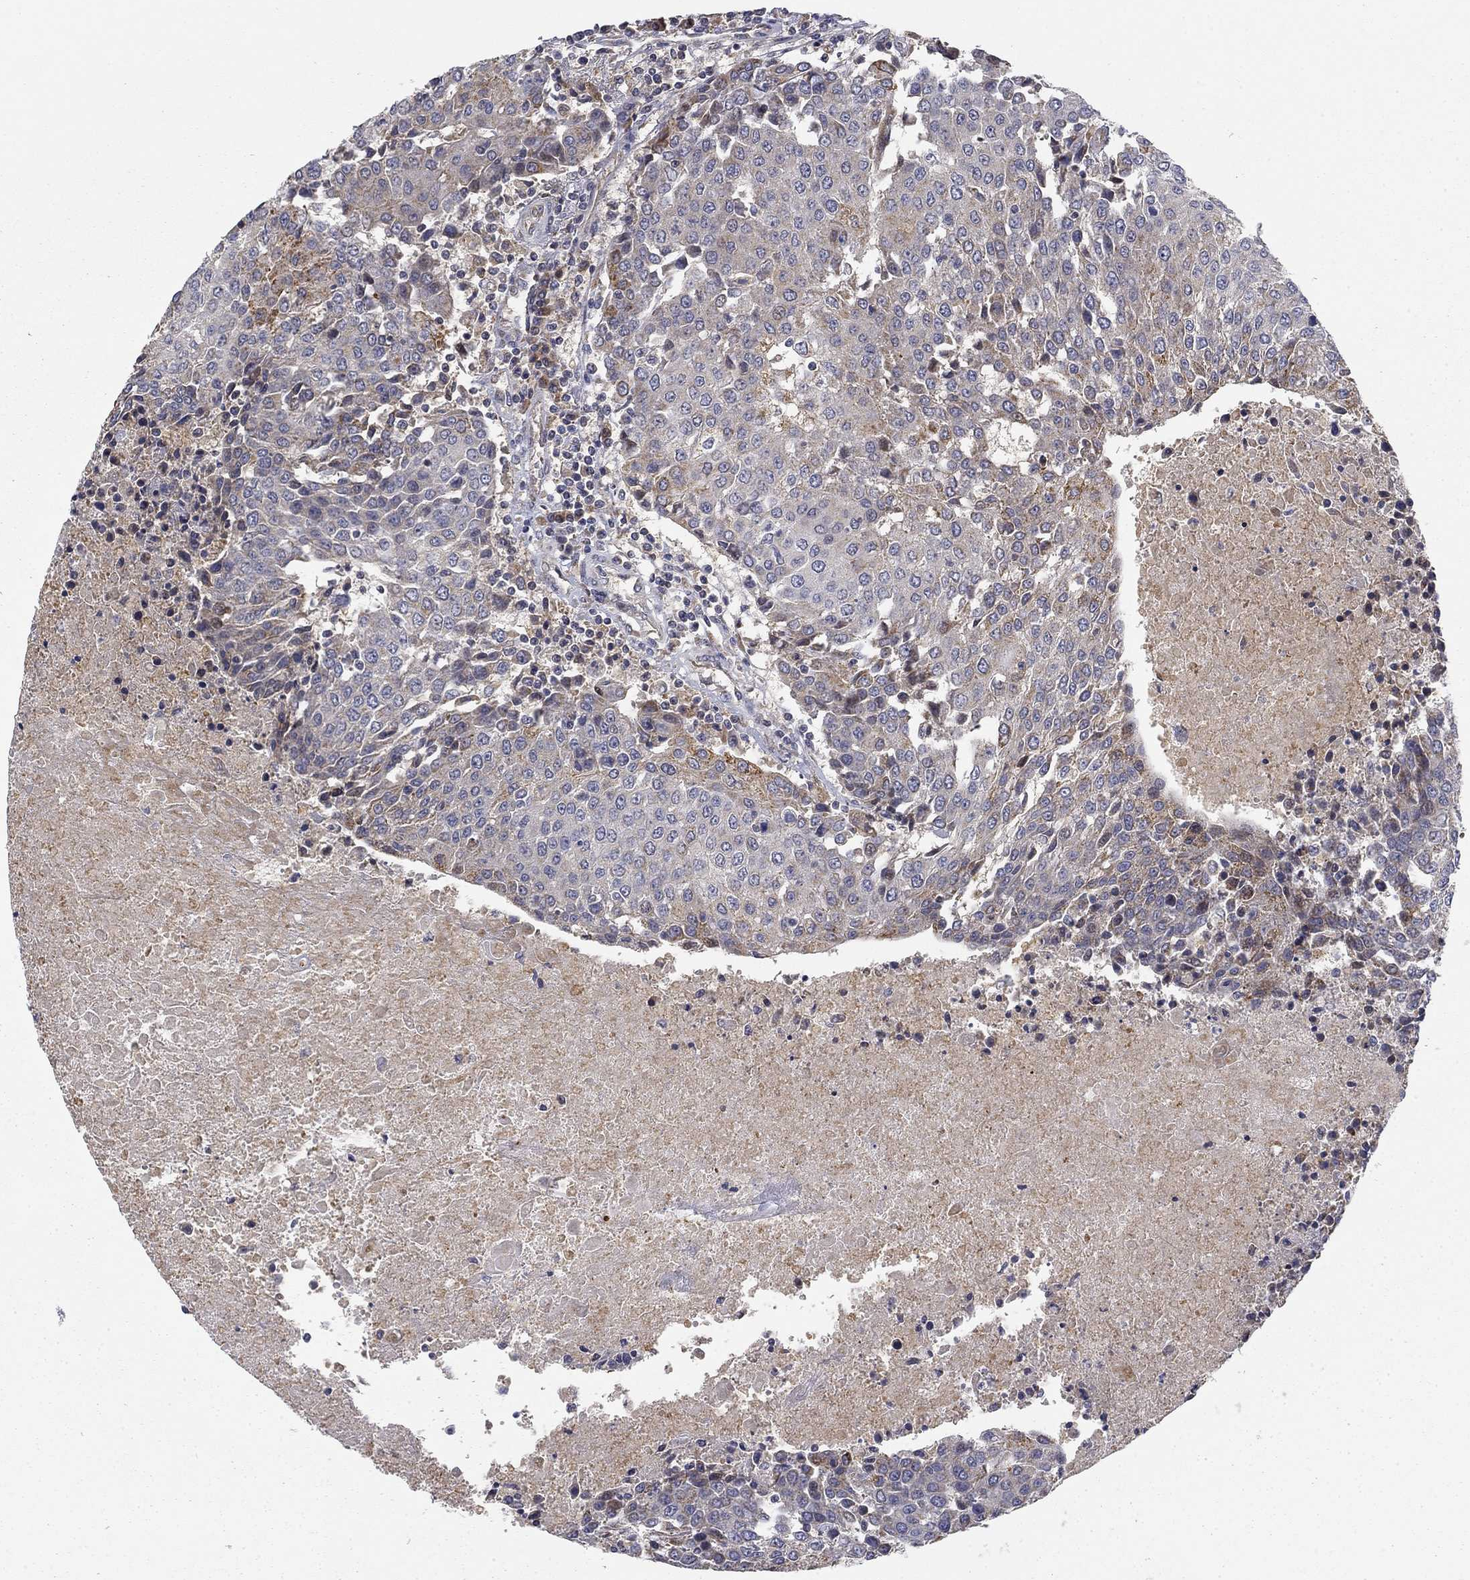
{"staining": {"intensity": "weak", "quantity": "<25%", "location": "cytoplasmic/membranous"}, "tissue": "urothelial cancer", "cell_type": "Tumor cells", "image_type": "cancer", "snomed": [{"axis": "morphology", "description": "Urothelial carcinoma, High grade"}, {"axis": "topography", "description": "Urinary bladder"}], "caption": "Immunohistochemistry of urothelial carcinoma (high-grade) displays no expression in tumor cells.", "gene": "MMAA", "patient": {"sex": "female", "age": 85}}